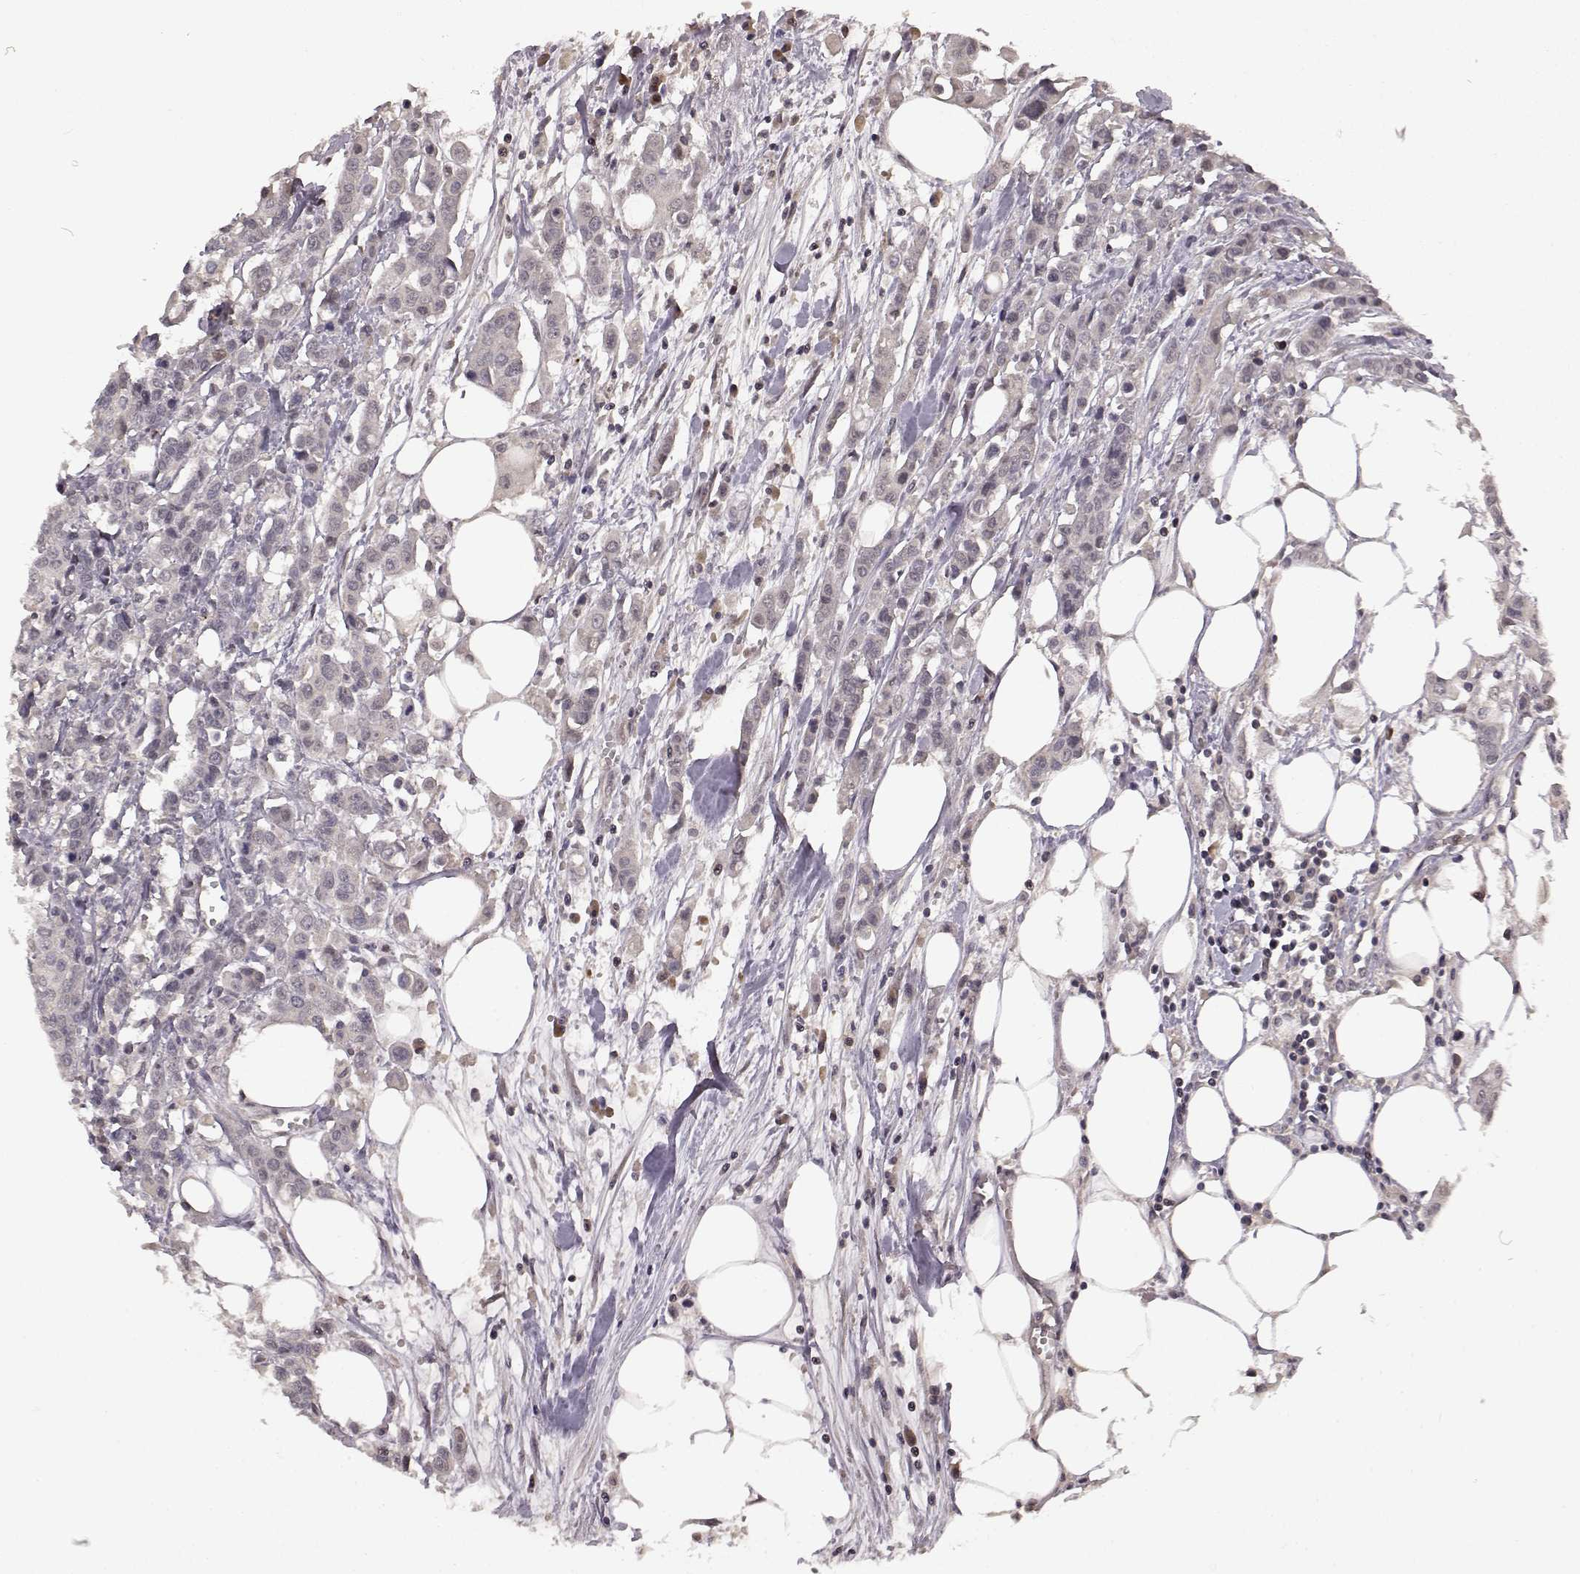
{"staining": {"intensity": "negative", "quantity": "none", "location": "none"}, "tissue": "carcinoid", "cell_type": "Tumor cells", "image_type": "cancer", "snomed": [{"axis": "morphology", "description": "Carcinoid, malignant, NOS"}, {"axis": "topography", "description": "Colon"}], "caption": "An immunohistochemistry (IHC) photomicrograph of carcinoid is shown. There is no staining in tumor cells of carcinoid. (Stains: DAB IHC with hematoxylin counter stain, Microscopy: brightfield microscopy at high magnification).", "gene": "NTRK2", "patient": {"sex": "male", "age": 81}}